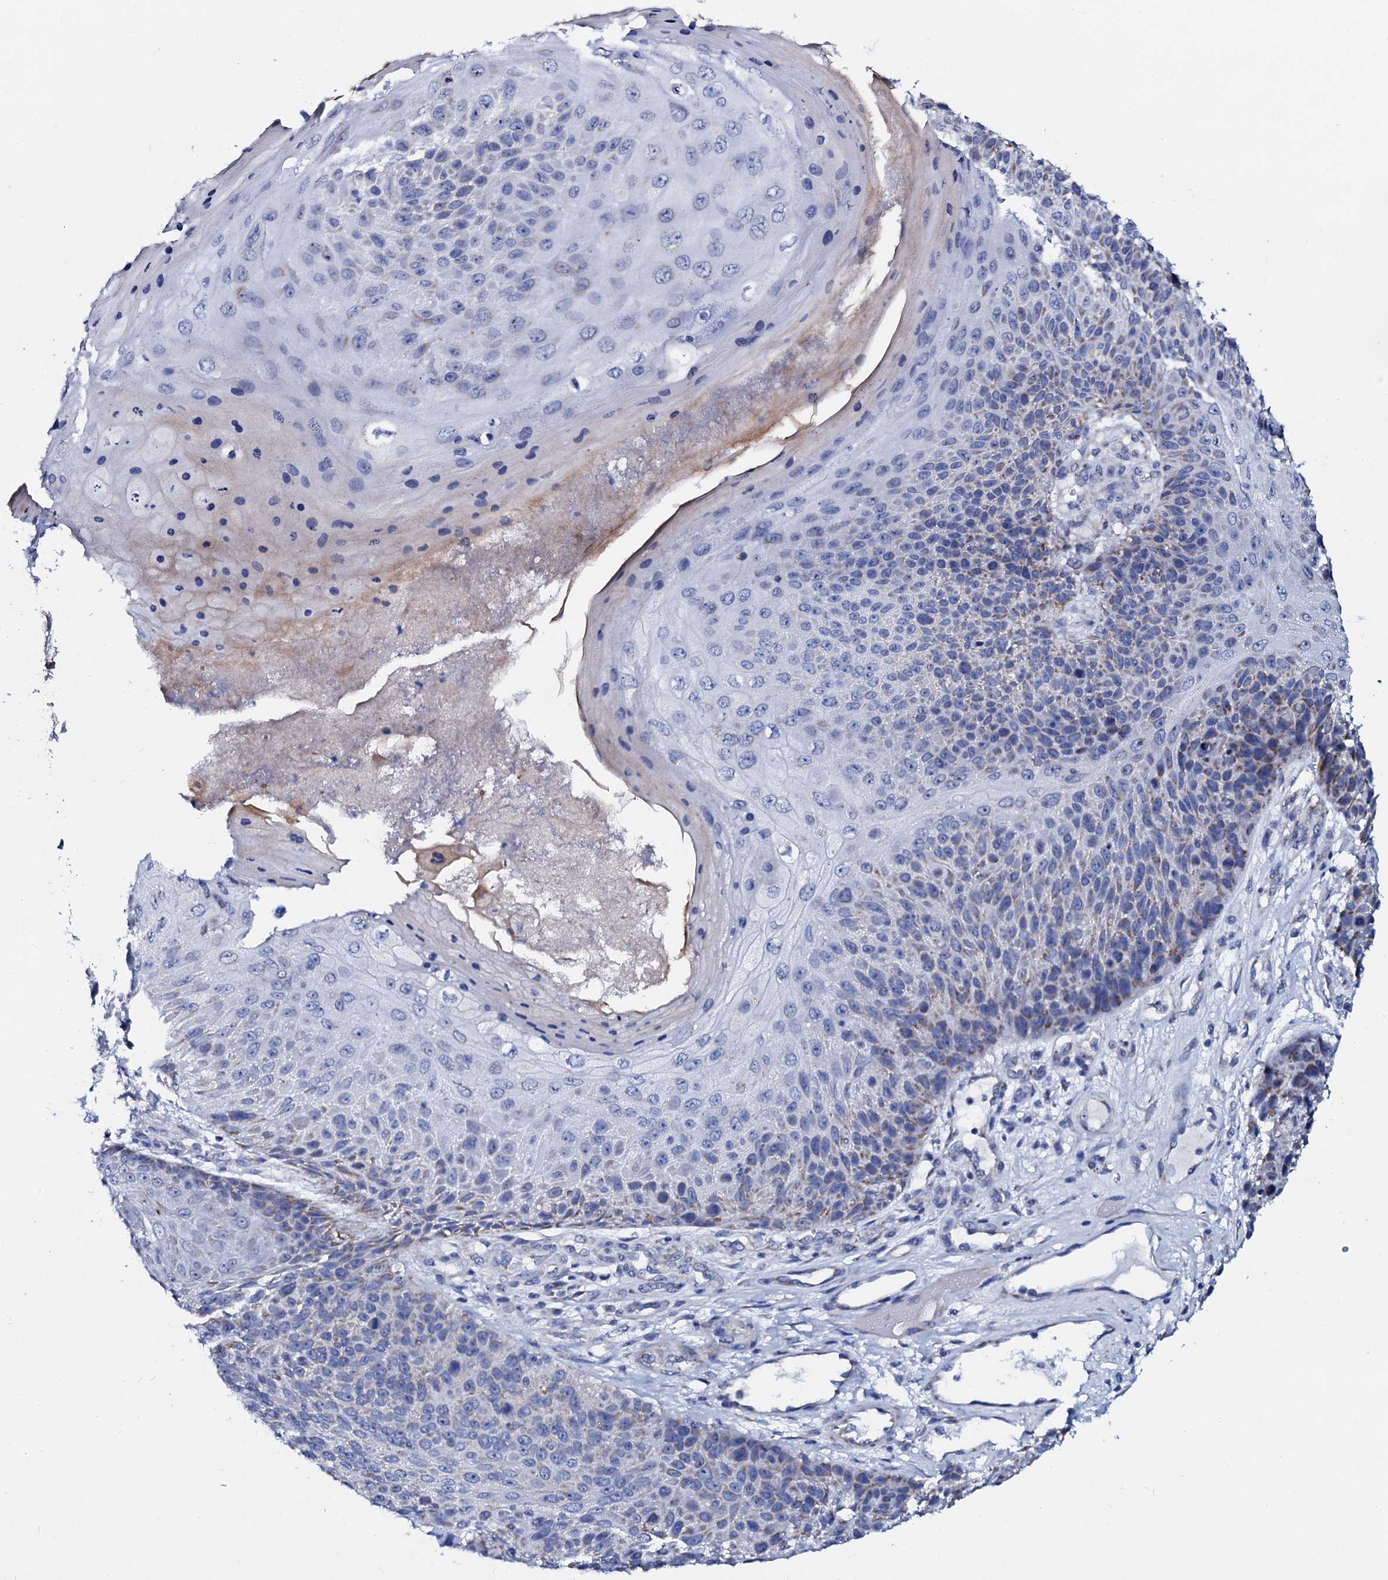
{"staining": {"intensity": "negative", "quantity": "none", "location": "none"}, "tissue": "skin cancer", "cell_type": "Tumor cells", "image_type": "cancer", "snomed": [{"axis": "morphology", "description": "Squamous cell carcinoma, NOS"}, {"axis": "topography", "description": "Skin"}], "caption": "Skin cancer (squamous cell carcinoma) was stained to show a protein in brown. There is no significant positivity in tumor cells.", "gene": "SLC37A4", "patient": {"sex": "female", "age": 88}}